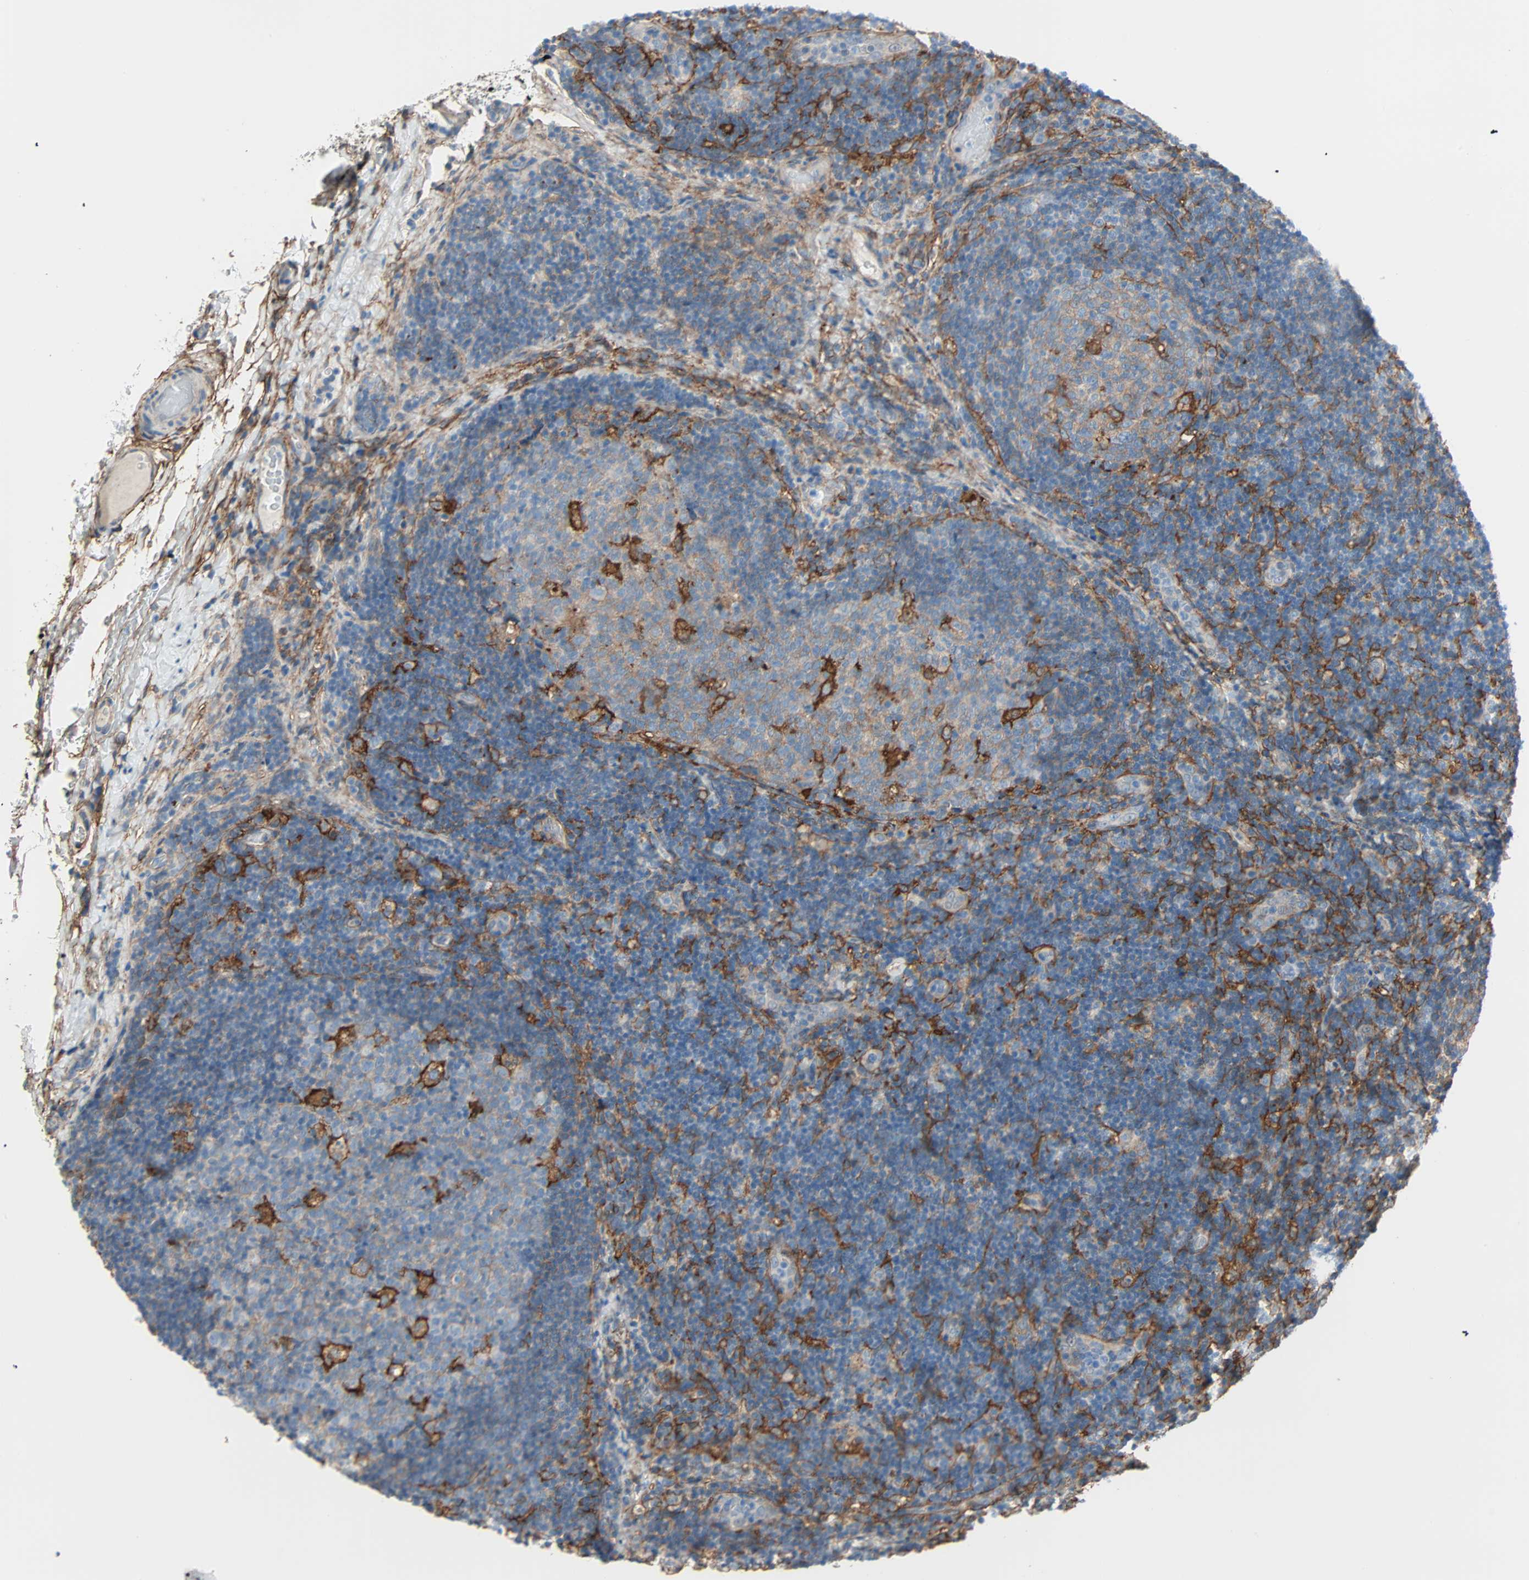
{"staining": {"intensity": "strong", "quantity": "25%-75%", "location": "cytoplasmic/membranous"}, "tissue": "lymph node", "cell_type": "Germinal center cells", "image_type": "normal", "snomed": [{"axis": "morphology", "description": "Normal tissue, NOS"}, {"axis": "topography", "description": "Lymph node"}], "caption": "Immunohistochemical staining of unremarkable human lymph node displays 25%-75% levels of strong cytoplasmic/membranous protein expression in approximately 25%-75% of germinal center cells. (Stains: DAB (3,3'-diaminobenzidine) in brown, nuclei in blue, Microscopy: brightfield microscopy at high magnification).", "gene": "EPB41L2", "patient": {"sex": "female", "age": 14}}